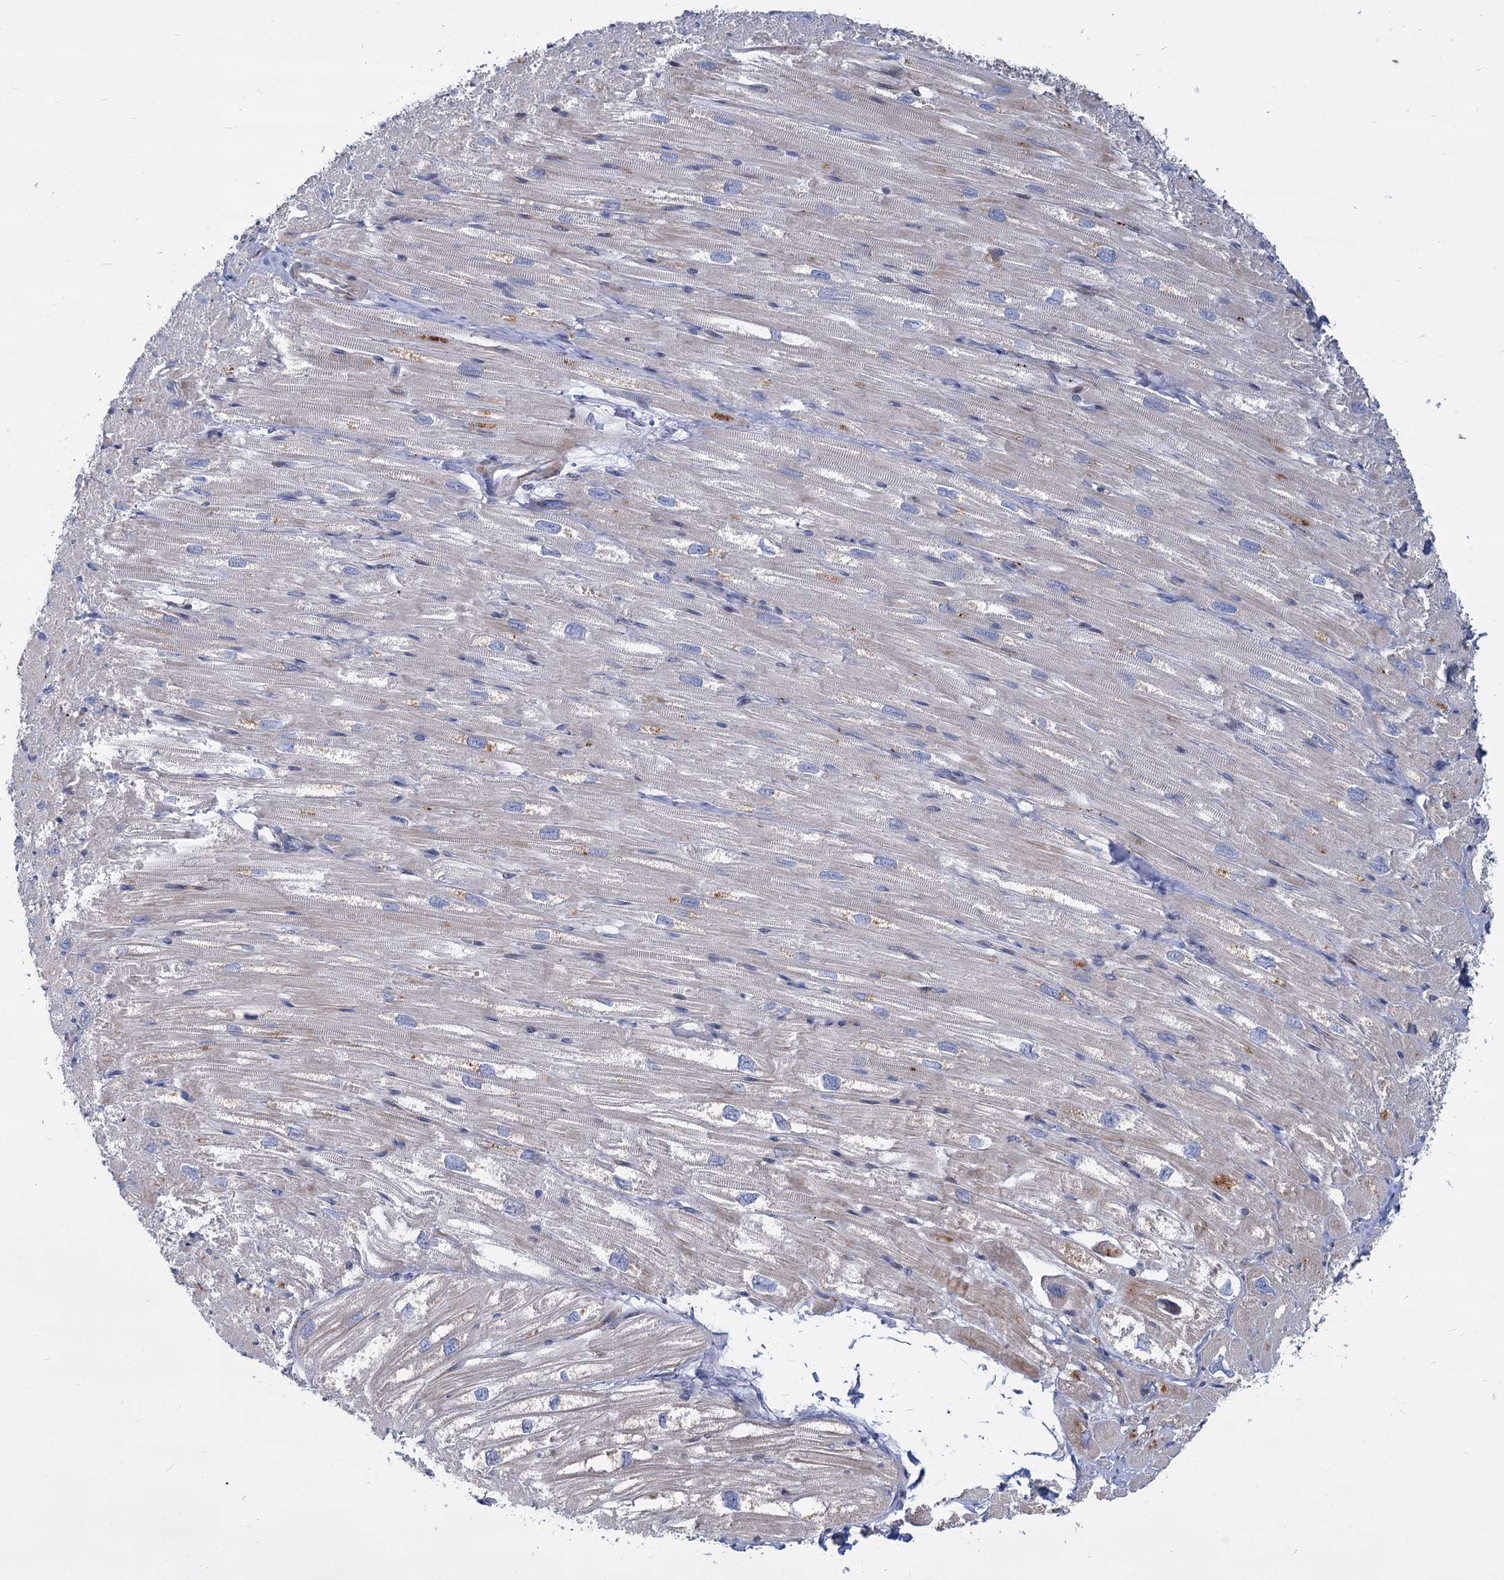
{"staining": {"intensity": "moderate", "quantity": "25%-75%", "location": "cytoplasmic/membranous"}, "tissue": "heart muscle", "cell_type": "Cardiomyocytes", "image_type": "normal", "snomed": [{"axis": "morphology", "description": "Normal tissue, NOS"}, {"axis": "topography", "description": "Heart"}], "caption": "High-magnification brightfield microscopy of unremarkable heart muscle stained with DAB (3,3'-diaminobenzidine) (brown) and counterstained with hematoxylin (blue). cardiomyocytes exhibit moderate cytoplasmic/membranous expression is appreciated in about25%-75% of cells. The protein of interest is stained brown, and the nuclei are stained in blue (DAB (3,3'-diaminobenzidine) IHC with brightfield microscopy, high magnification).", "gene": "TRIM77", "patient": {"sex": "male", "age": 50}}